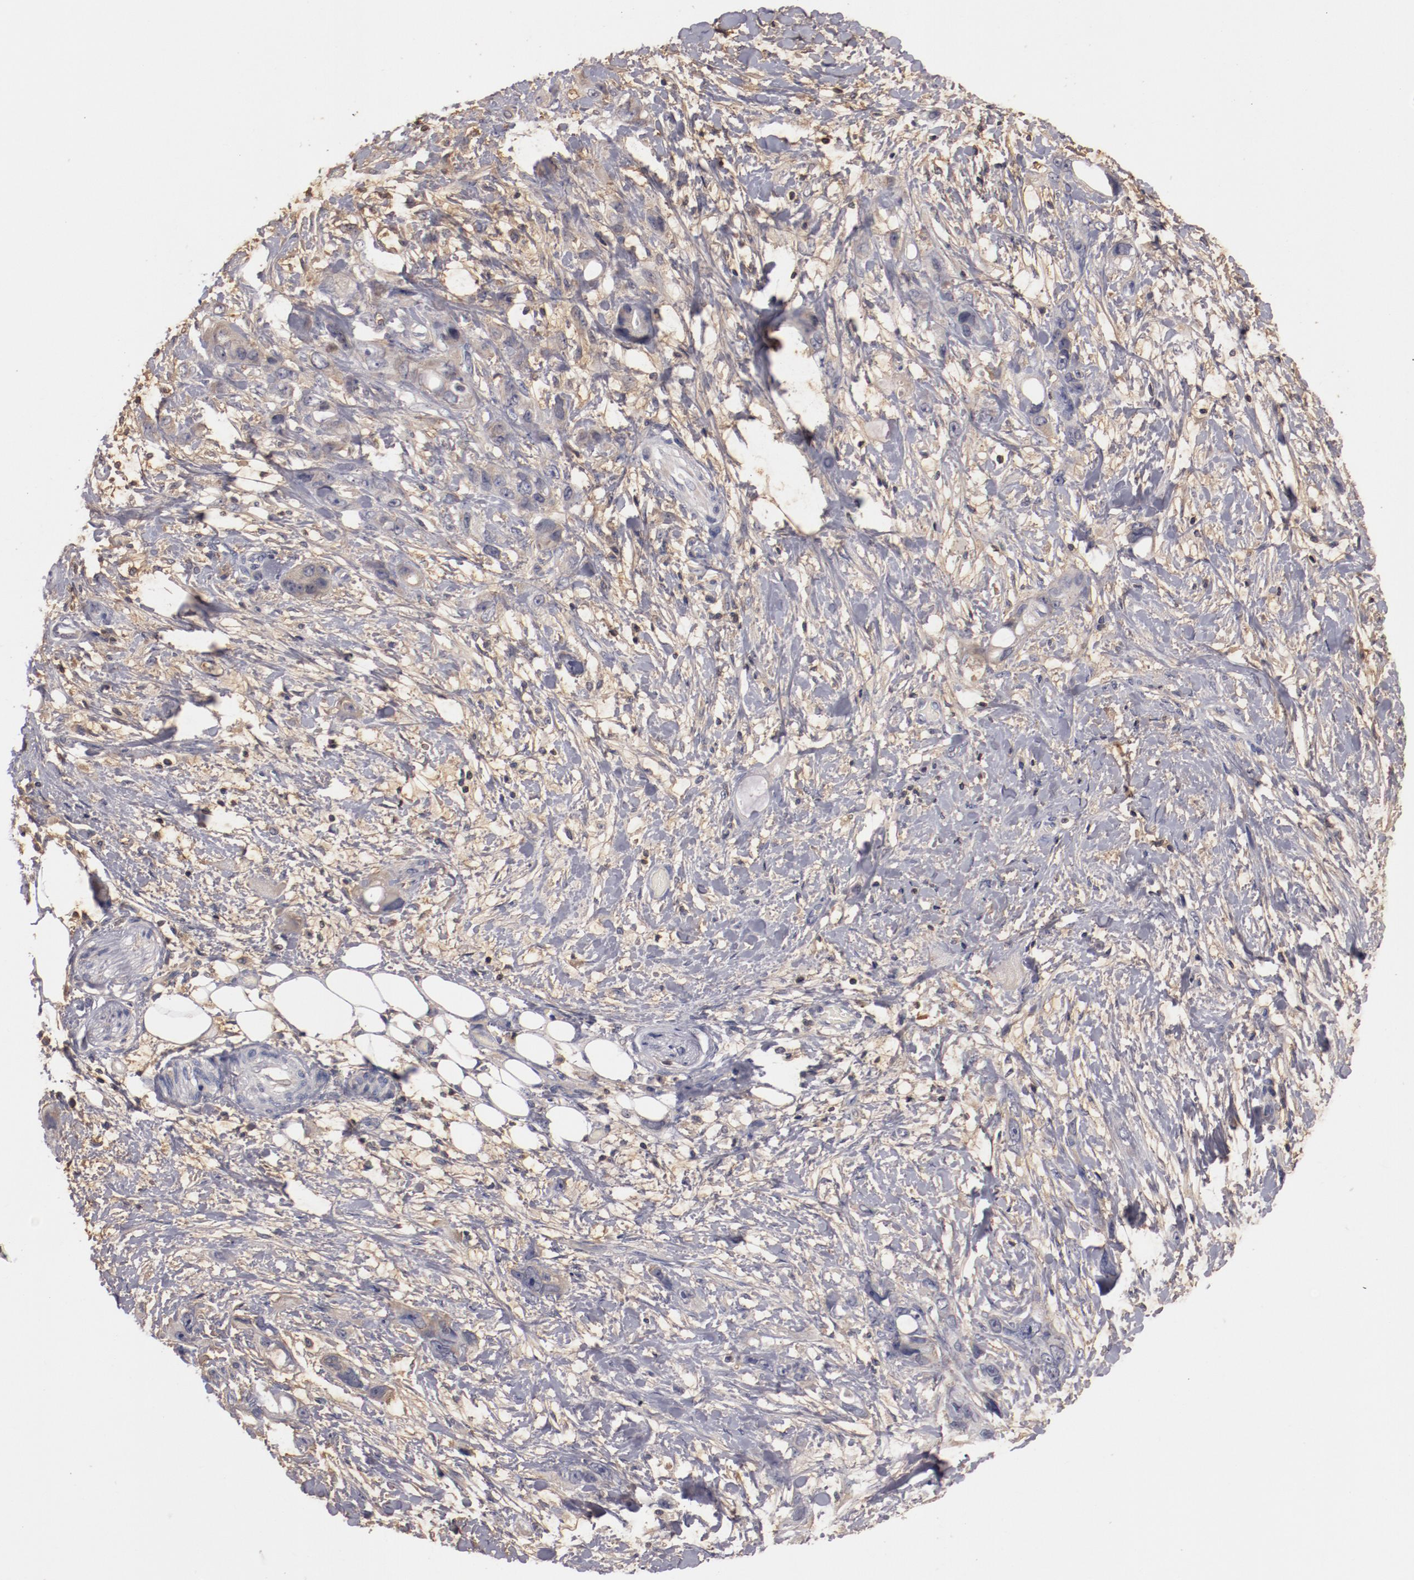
{"staining": {"intensity": "negative", "quantity": "none", "location": "none"}, "tissue": "stomach cancer", "cell_type": "Tumor cells", "image_type": "cancer", "snomed": [{"axis": "morphology", "description": "Adenocarcinoma, NOS"}, {"axis": "topography", "description": "Stomach, upper"}], "caption": "There is no significant positivity in tumor cells of stomach cancer.", "gene": "MBL2", "patient": {"sex": "male", "age": 47}}